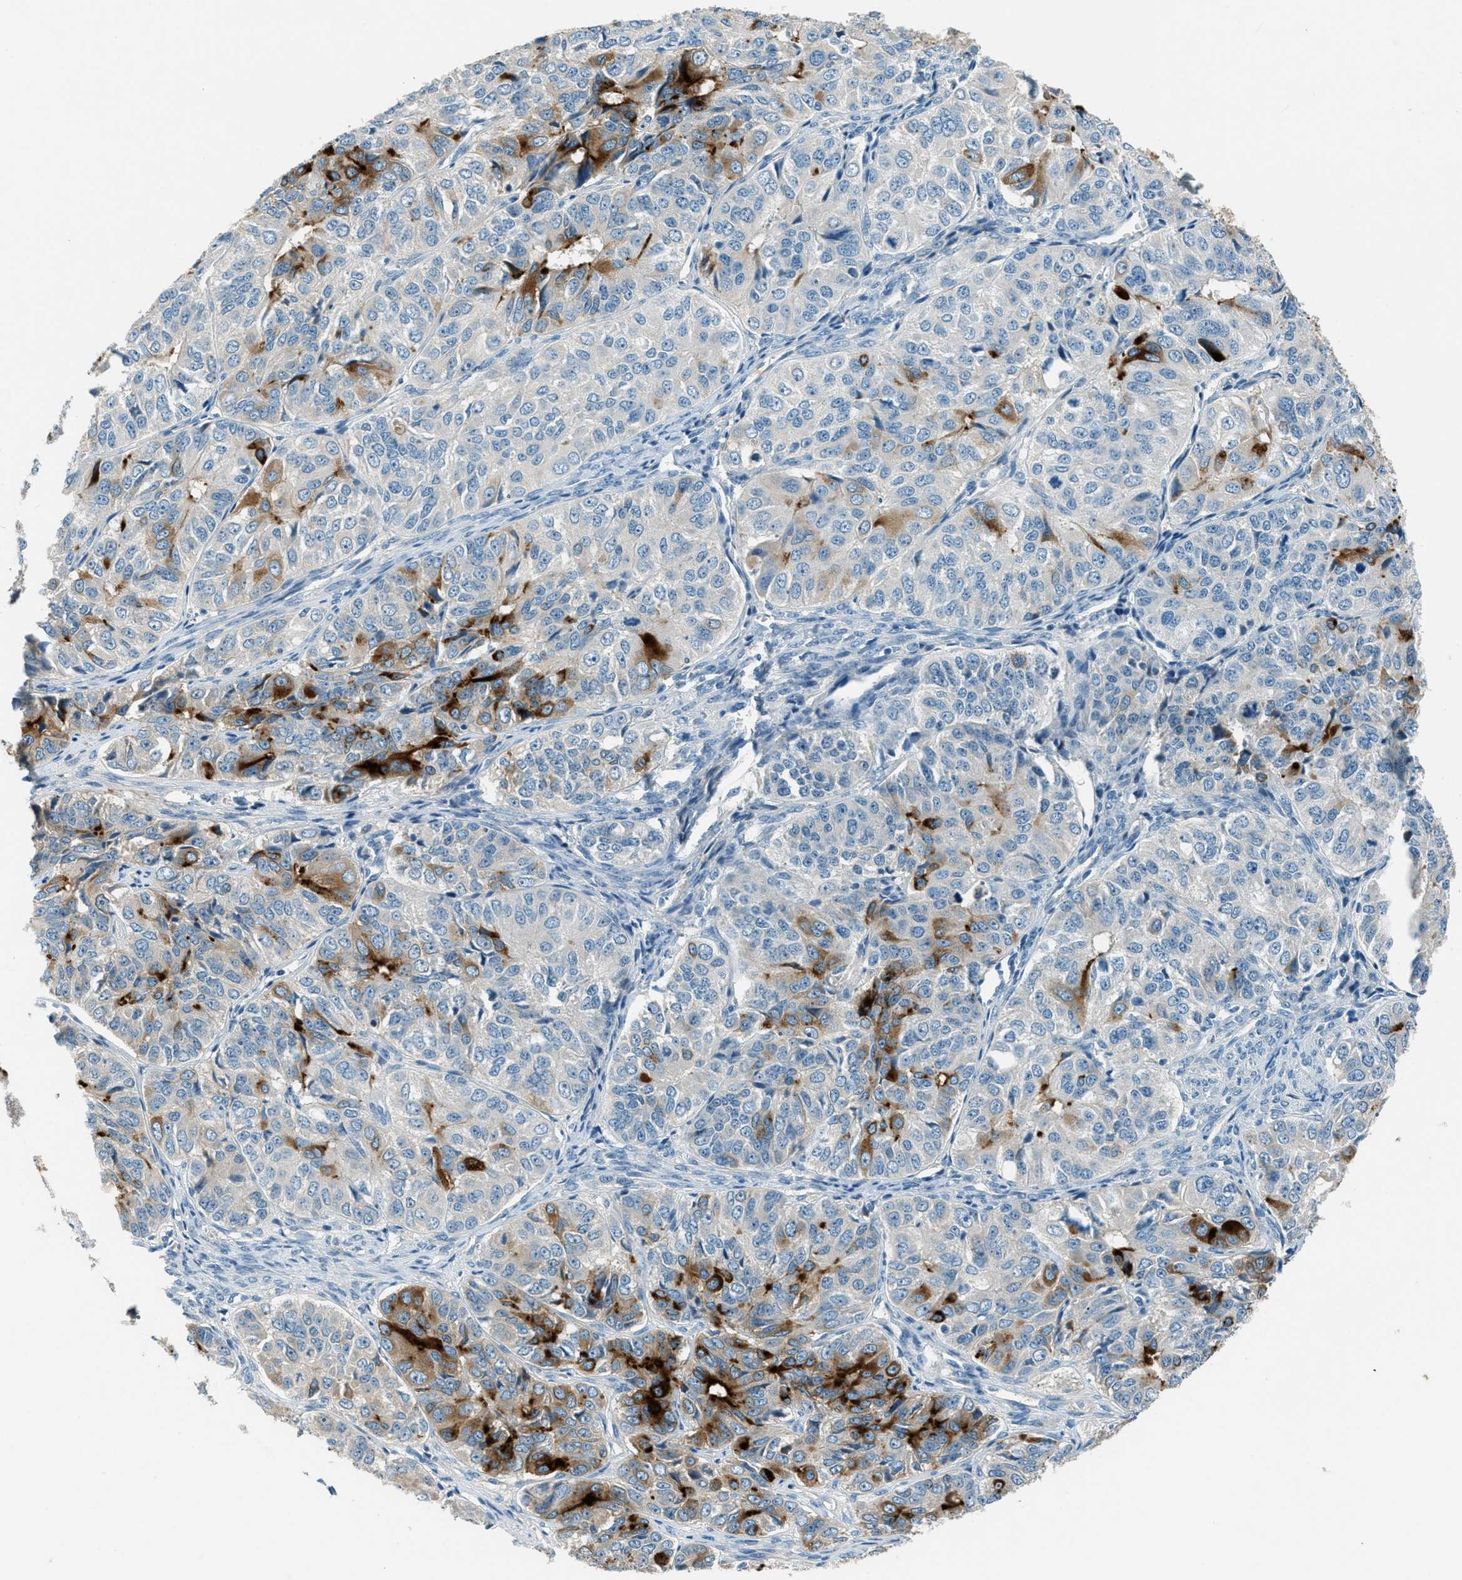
{"staining": {"intensity": "strong", "quantity": "<25%", "location": "cytoplasmic/membranous"}, "tissue": "ovarian cancer", "cell_type": "Tumor cells", "image_type": "cancer", "snomed": [{"axis": "morphology", "description": "Carcinoma, endometroid"}, {"axis": "topography", "description": "Ovary"}], "caption": "Immunohistochemical staining of ovarian cancer displays medium levels of strong cytoplasmic/membranous protein expression in about <25% of tumor cells.", "gene": "MSLN", "patient": {"sex": "female", "age": 51}}